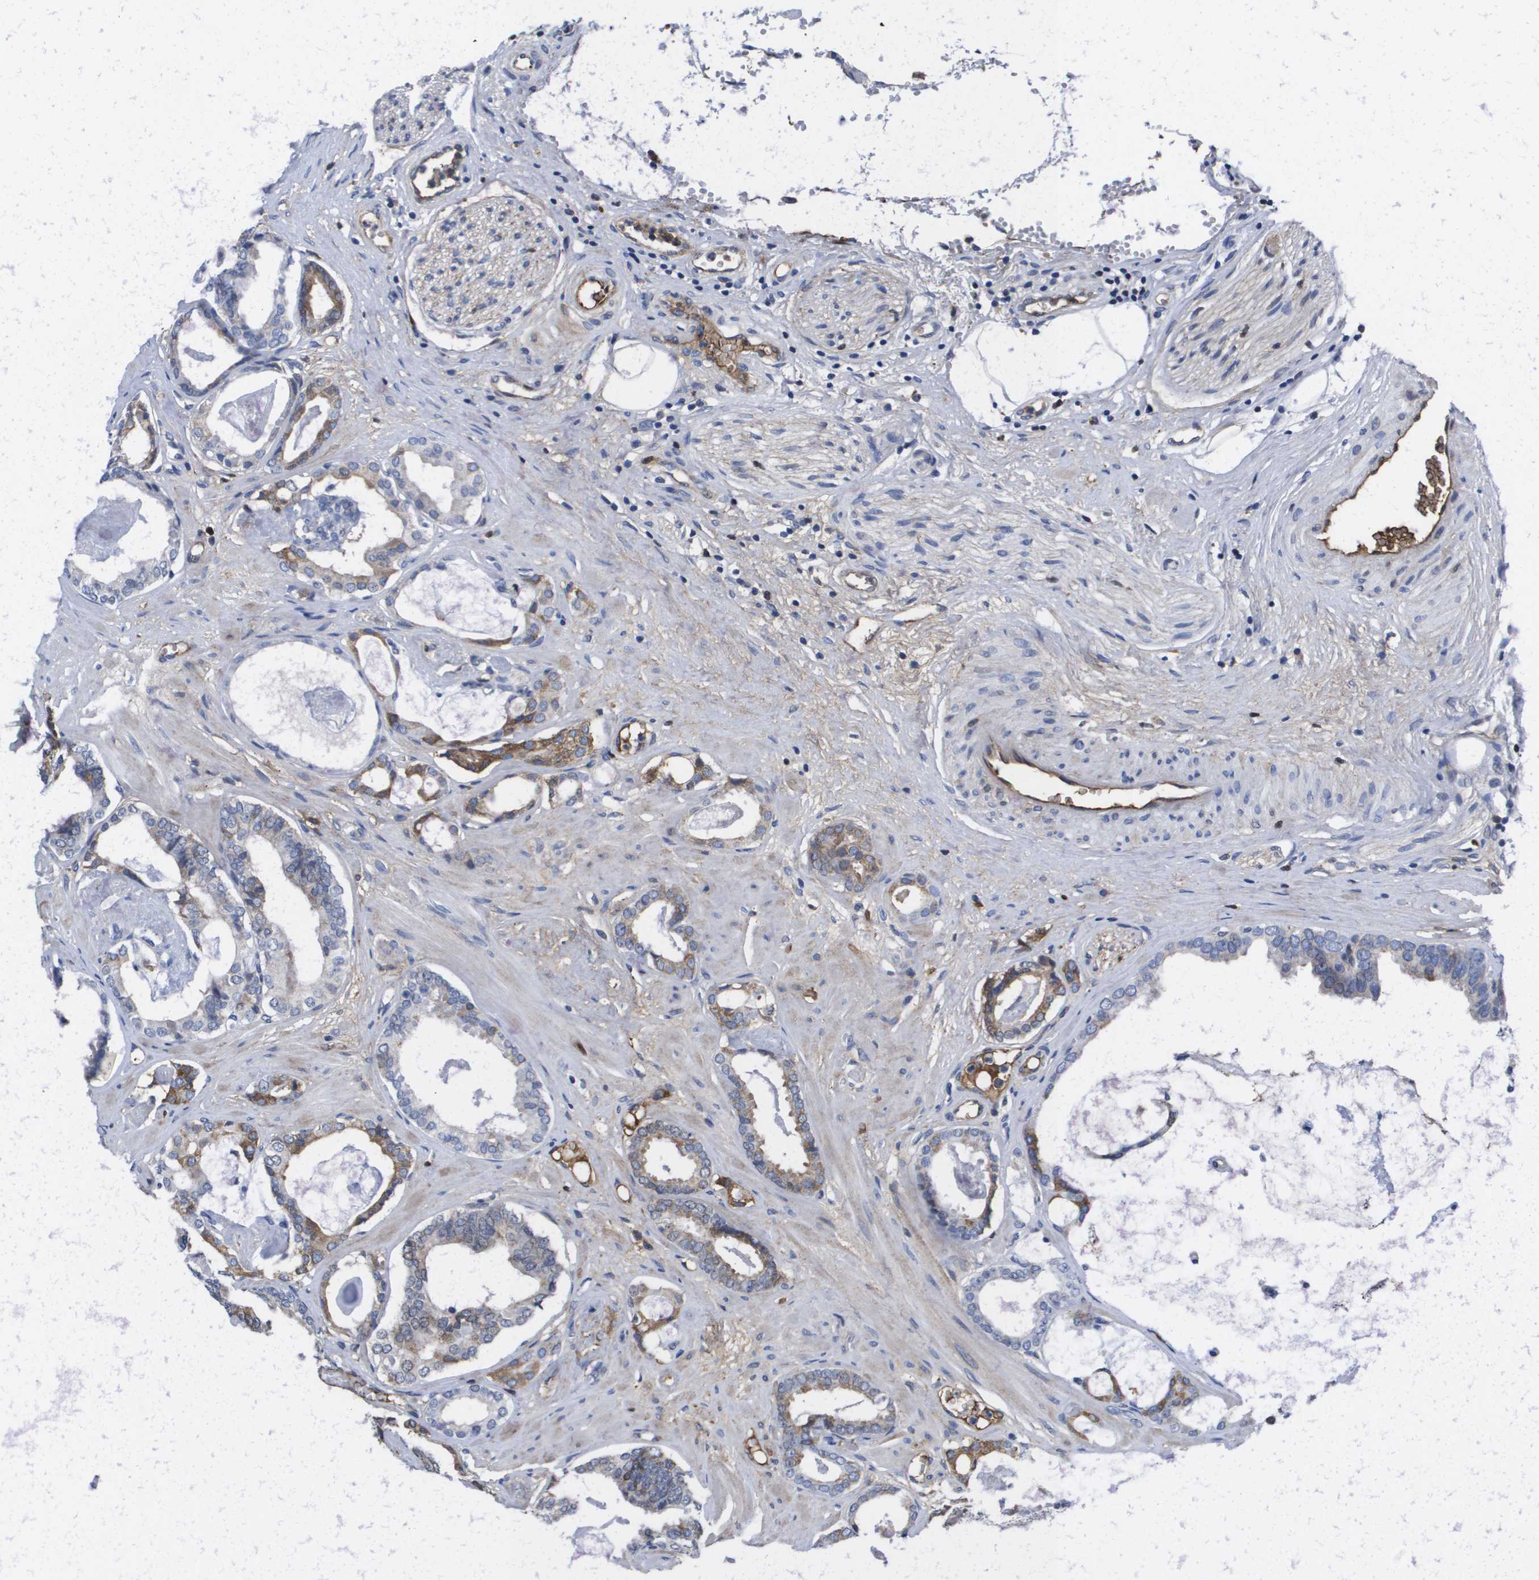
{"staining": {"intensity": "moderate", "quantity": "<25%", "location": "cytoplasmic/membranous"}, "tissue": "prostate cancer", "cell_type": "Tumor cells", "image_type": "cancer", "snomed": [{"axis": "morphology", "description": "Adenocarcinoma, Low grade"}, {"axis": "topography", "description": "Prostate"}], "caption": "Moderate cytoplasmic/membranous staining is present in approximately <25% of tumor cells in prostate low-grade adenocarcinoma.", "gene": "SERPINC1", "patient": {"sex": "male", "age": 53}}